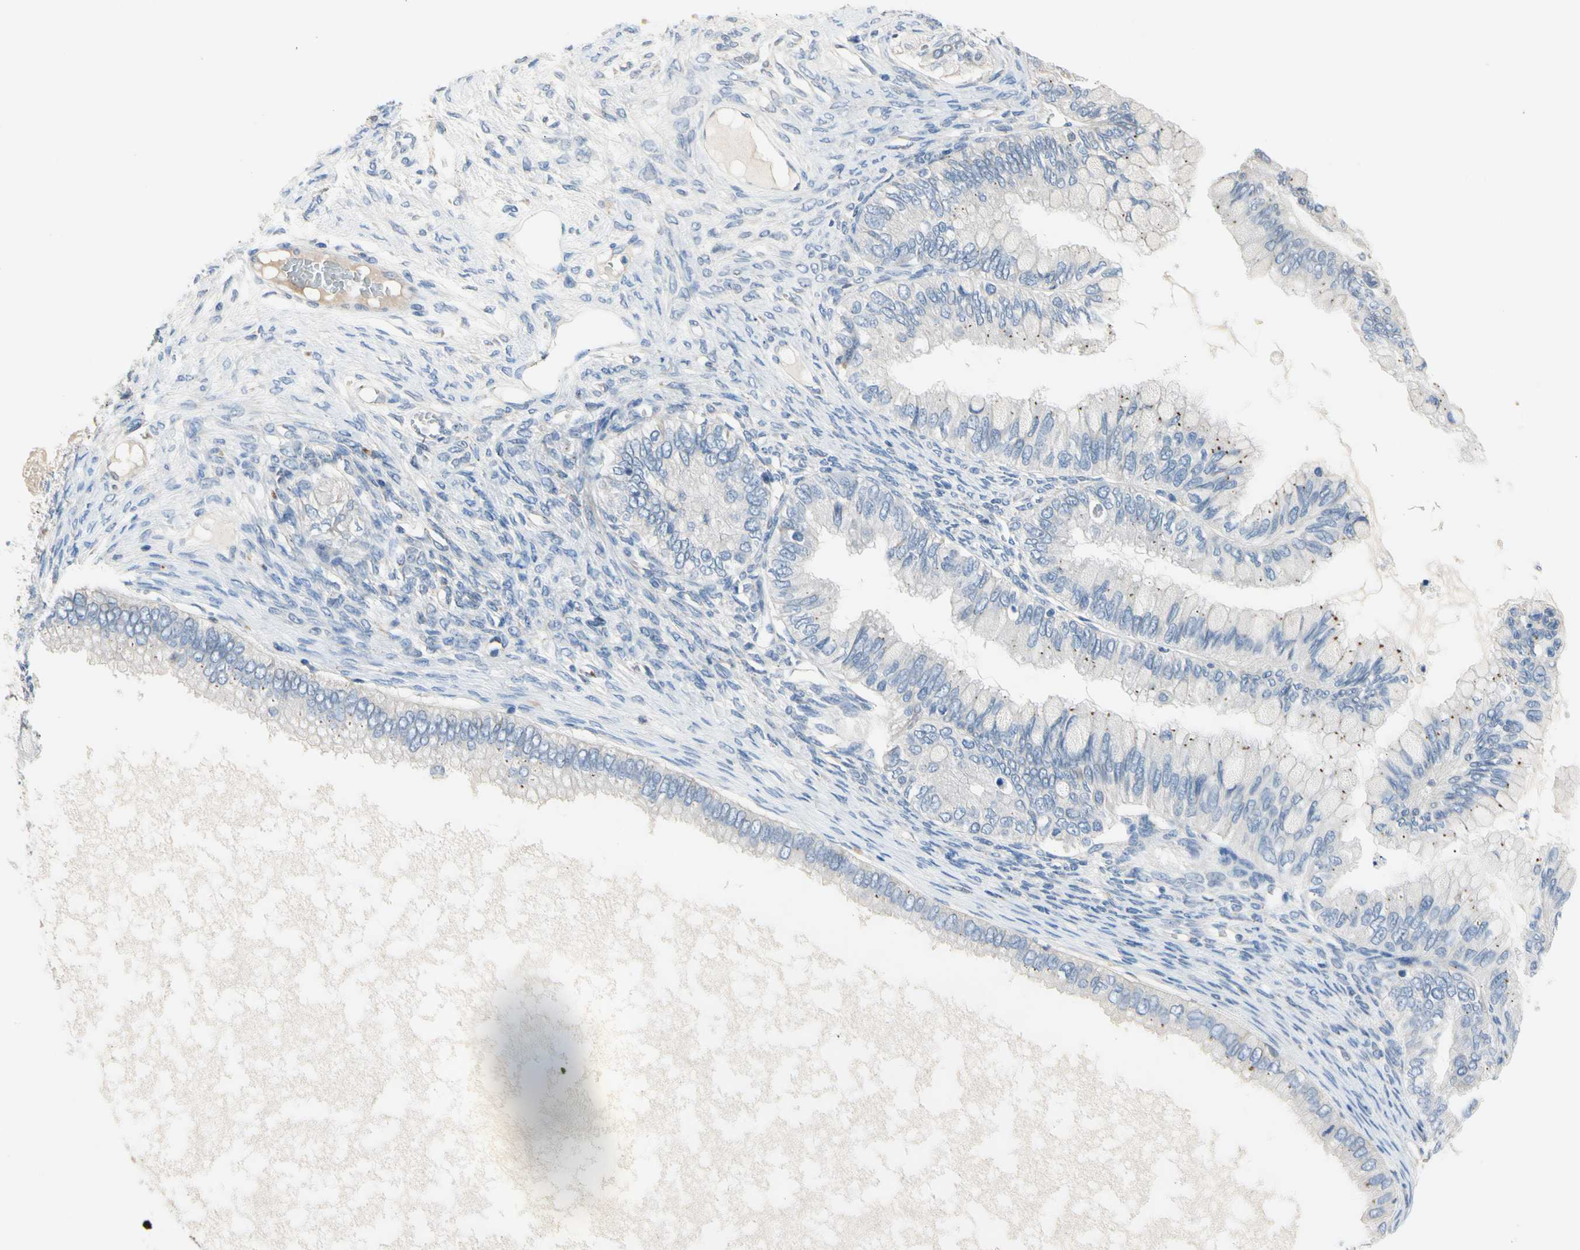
{"staining": {"intensity": "weak", "quantity": "<25%", "location": "cytoplasmic/membranous"}, "tissue": "ovarian cancer", "cell_type": "Tumor cells", "image_type": "cancer", "snomed": [{"axis": "morphology", "description": "Cystadenocarcinoma, mucinous, NOS"}, {"axis": "topography", "description": "Ovary"}], "caption": "Ovarian cancer stained for a protein using IHC reveals no positivity tumor cells.", "gene": "RETSAT", "patient": {"sex": "female", "age": 80}}